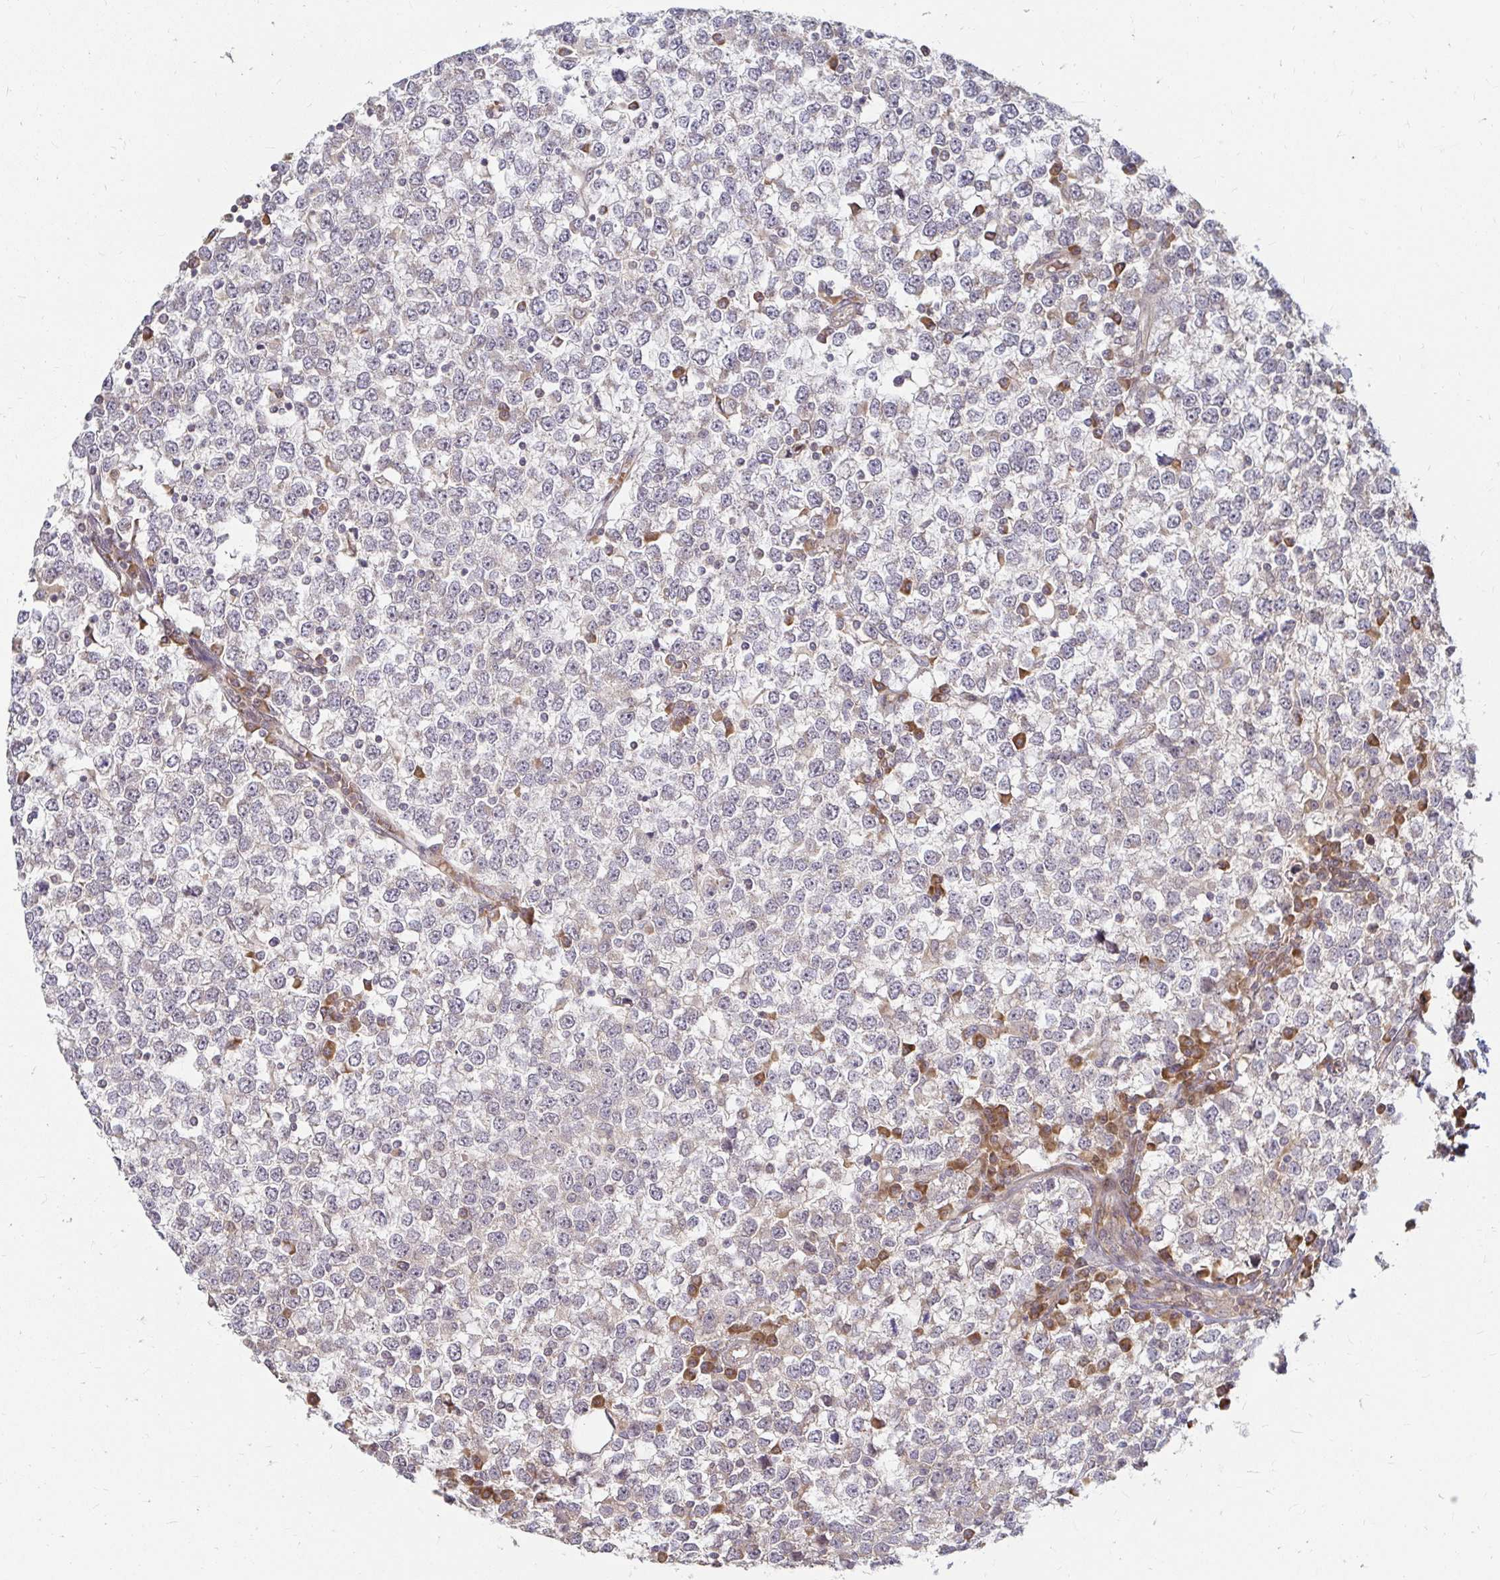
{"staining": {"intensity": "negative", "quantity": "none", "location": "none"}, "tissue": "testis cancer", "cell_type": "Tumor cells", "image_type": "cancer", "snomed": [{"axis": "morphology", "description": "Seminoma, NOS"}, {"axis": "topography", "description": "Testis"}], "caption": "Human seminoma (testis) stained for a protein using immunohistochemistry (IHC) displays no positivity in tumor cells.", "gene": "CAST", "patient": {"sex": "male", "age": 65}}